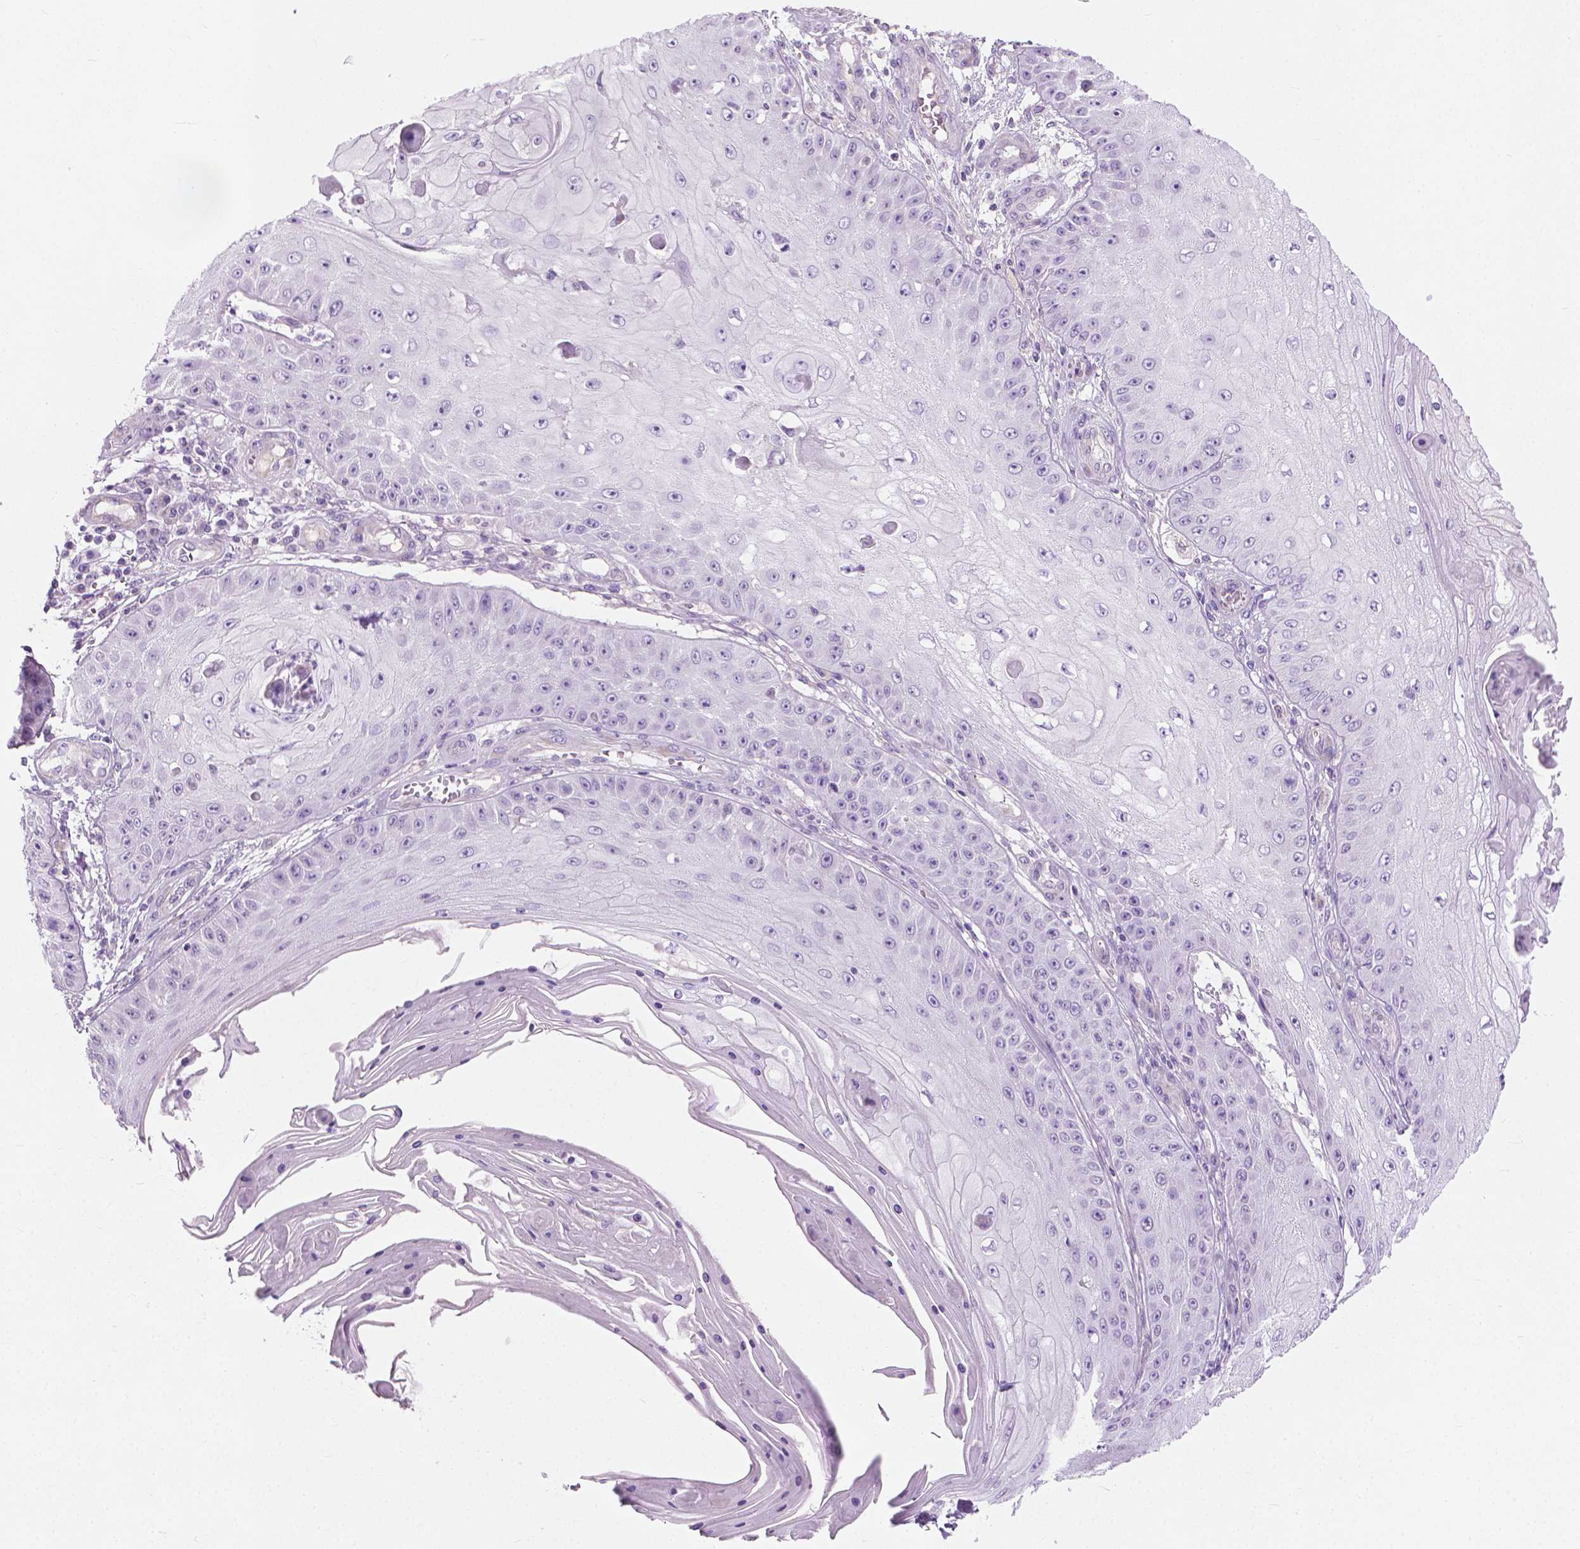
{"staining": {"intensity": "negative", "quantity": "none", "location": "none"}, "tissue": "skin cancer", "cell_type": "Tumor cells", "image_type": "cancer", "snomed": [{"axis": "morphology", "description": "Squamous cell carcinoma, NOS"}, {"axis": "topography", "description": "Skin"}], "caption": "DAB immunohistochemical staining of skin squamous cell carcinoma demonstrates no significant positivity in tumor cells.", "gene": "KRT73", "patient": {"sex": "male", "age": 70}}